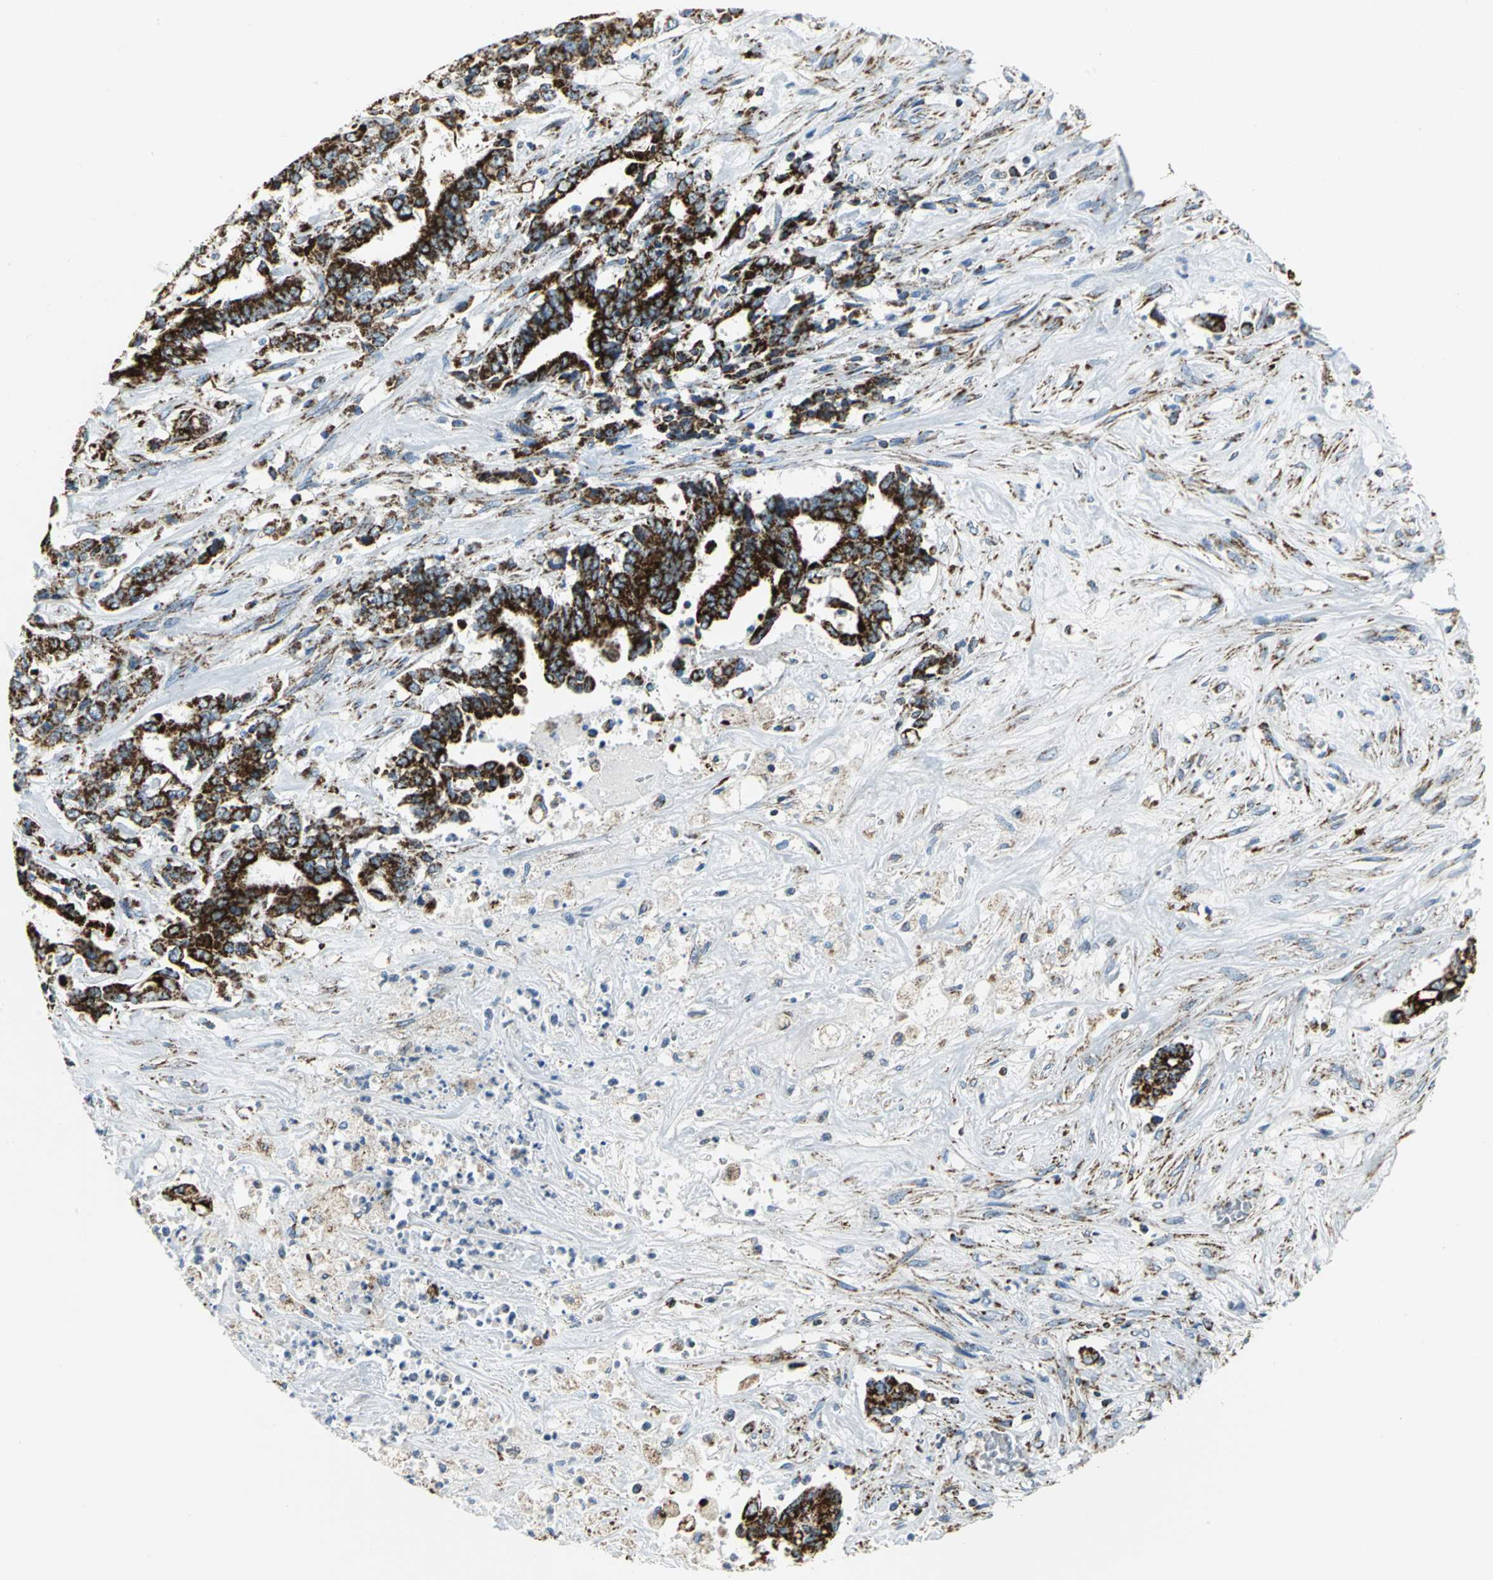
{"staining": {"intensity": "strong", "quantity": ">75%", "location": "cytoplasmic/membranous"}, "tissue": "liver cancer", "cell_type": "Tumor cells", "image_type": "cancer", "snomed": [{"axis": "morphology", "description": "Cholangiocarcinoma"}, {"axis": "topography", "description": "Liver"}], "caption": "Immunohistochemistry of human liver cholangiocarcinoma demonstrates high levels of strong cytoplasmic/membranous staining in about >75% of tumor cells.", "gene": "NTRK1", "patient": {"sex": "male", "age": 57}}